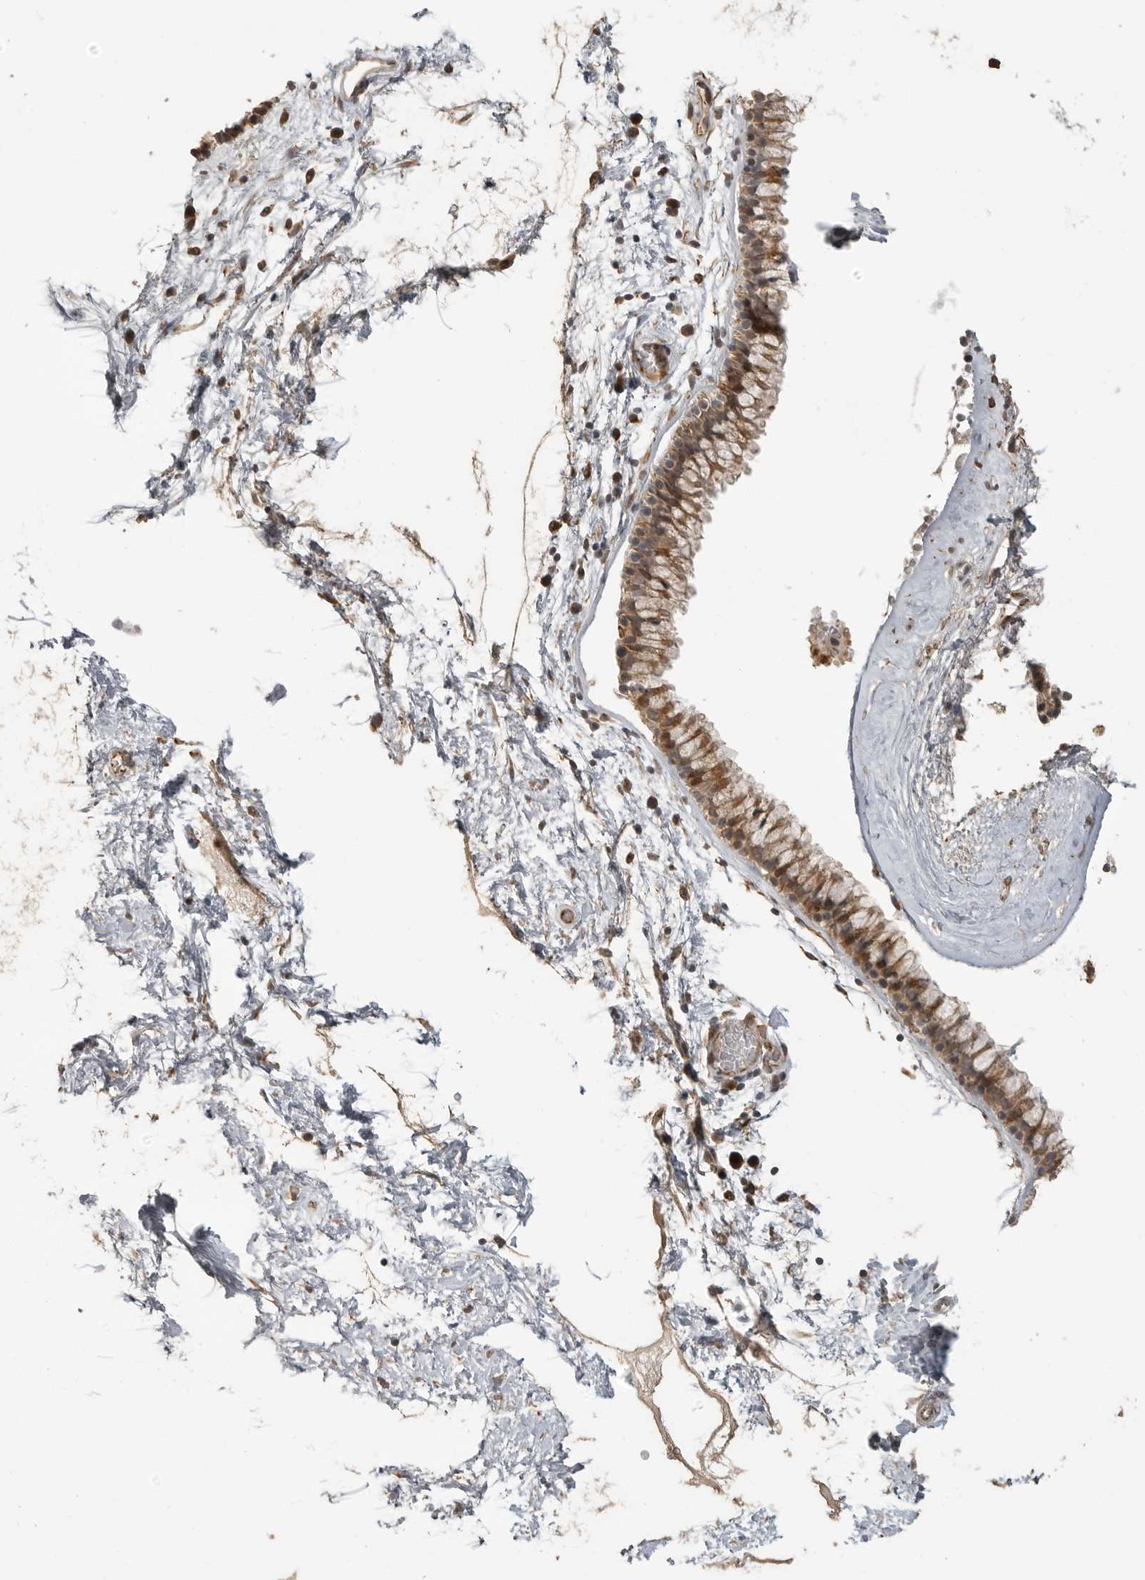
{"staining": {"intensity": "moderate", "quantity": ">75%", "location": "cytoplasmic/membranous"}, "tissue": "nasopharynx", "cell_type": "Respiratory epithelial cells", "image_type": "normal", "snomed": [{"axis": "morphology", "description": "Normal tissue, NOS"}, {"axis": "morphology", "description": "Inflammation, NOS"}, {"axis": "topography", "description": "Nasopharynx"}], "caption": "Brown immunohistochemical staining in unremarkable human nasopharynx demonstrates moderate cytoplasmic/membranous staining in about >75% of respiratory epithelial cells. Nuclei are stained in blue.", "gene": "SMG8", "patient": {"sex": "male", "age": 48}}